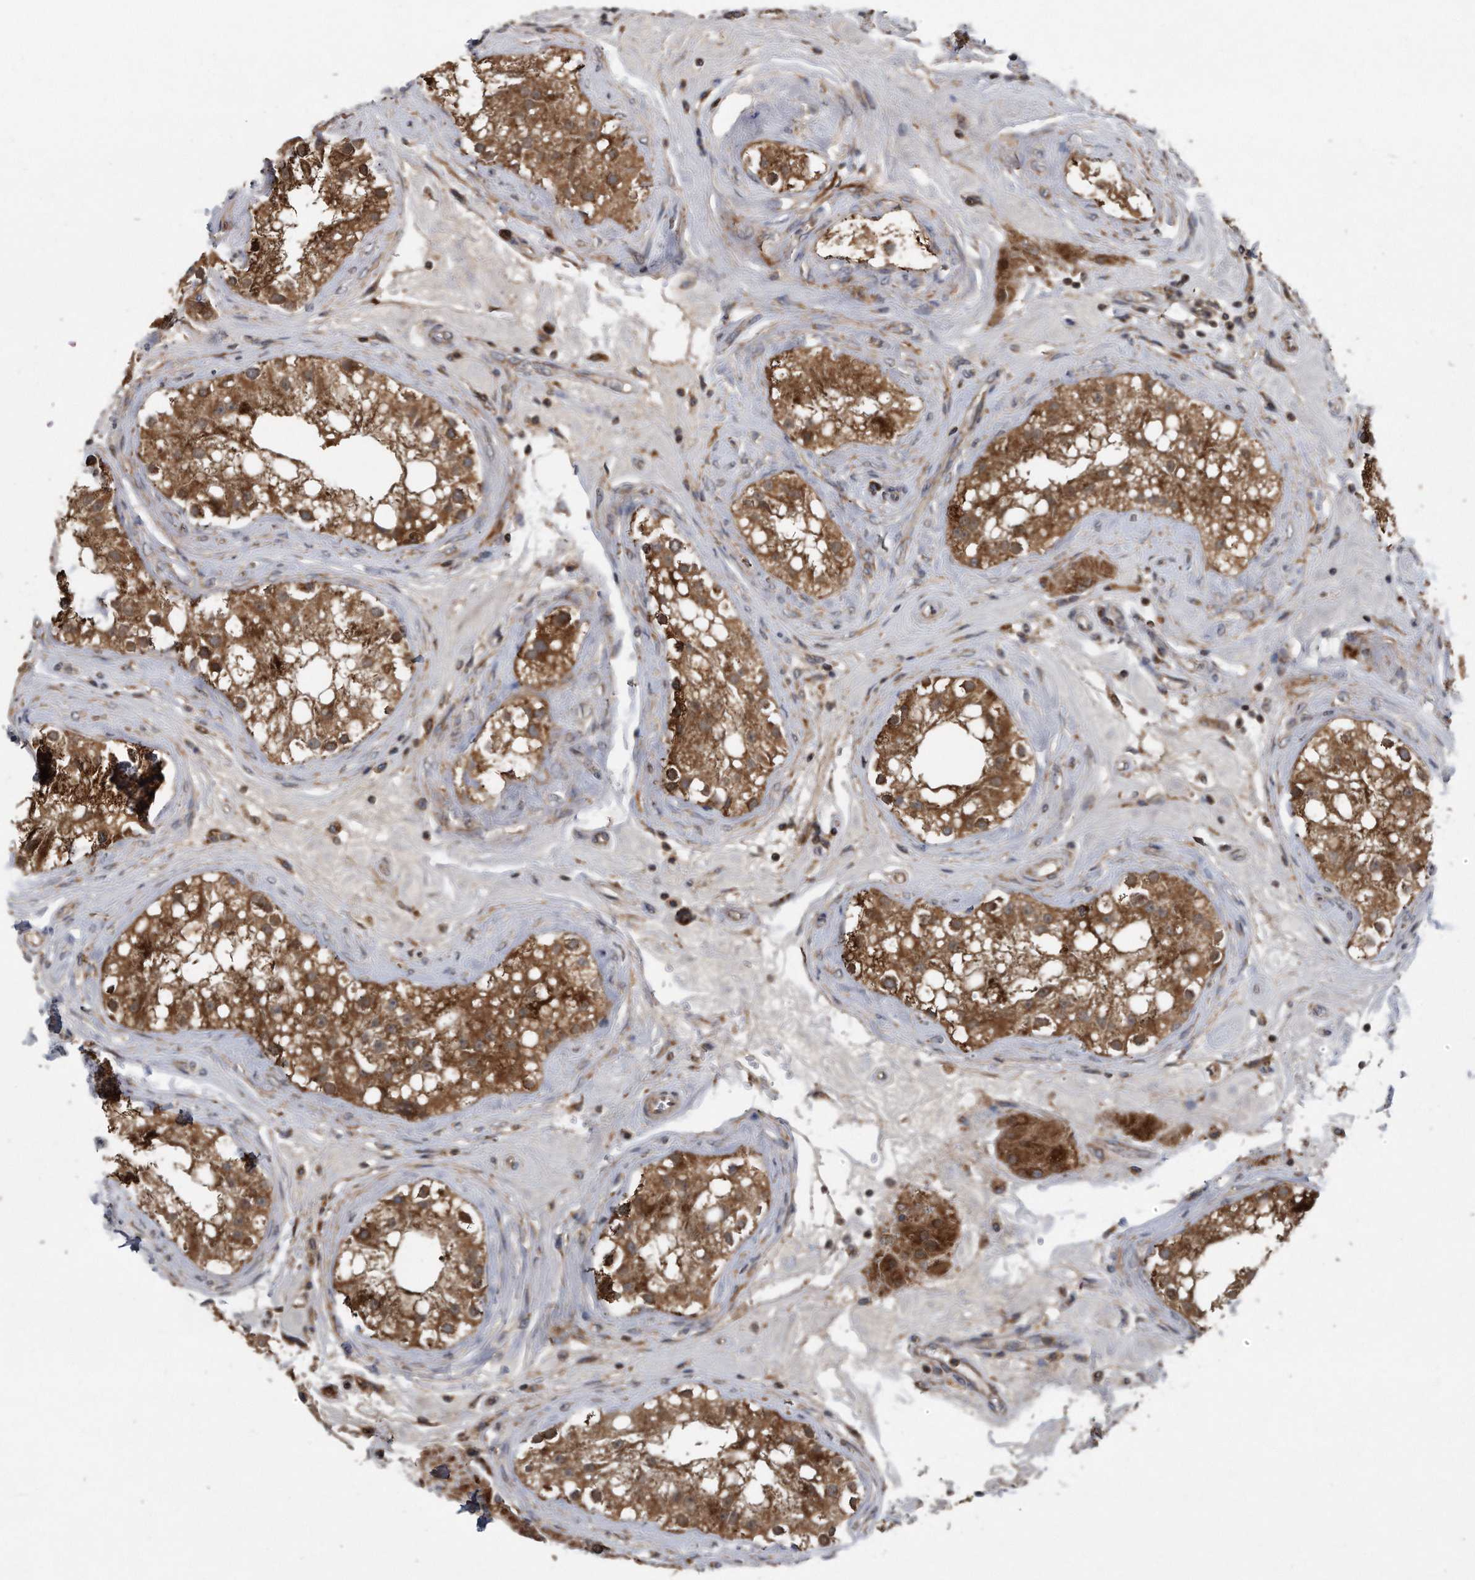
{"staining": {"intensity": "moderate", "quantity": ">75%", "location": "cytoplasmic/membranous"}, "tissue": "testis", "cell_type": "Cells in seminiferous ducts", "image_type": "normal", "snomed": [{"axis": "morphology", "description": "Normal tissue, NOS"}, {"axis": "topography", "description": "Testis"}], "caption": "High-magnification brightfield microscopy of normal testis stained with DAB (brown) and counterstained with hematoxylin (blue). cells in seminiferous ducts exhibit moderate cytoplasmic/membranous expression is appreciated in about>75% of cells.", "gene": "ALPK2", "patient": {"sex": "male", "age": 84}}